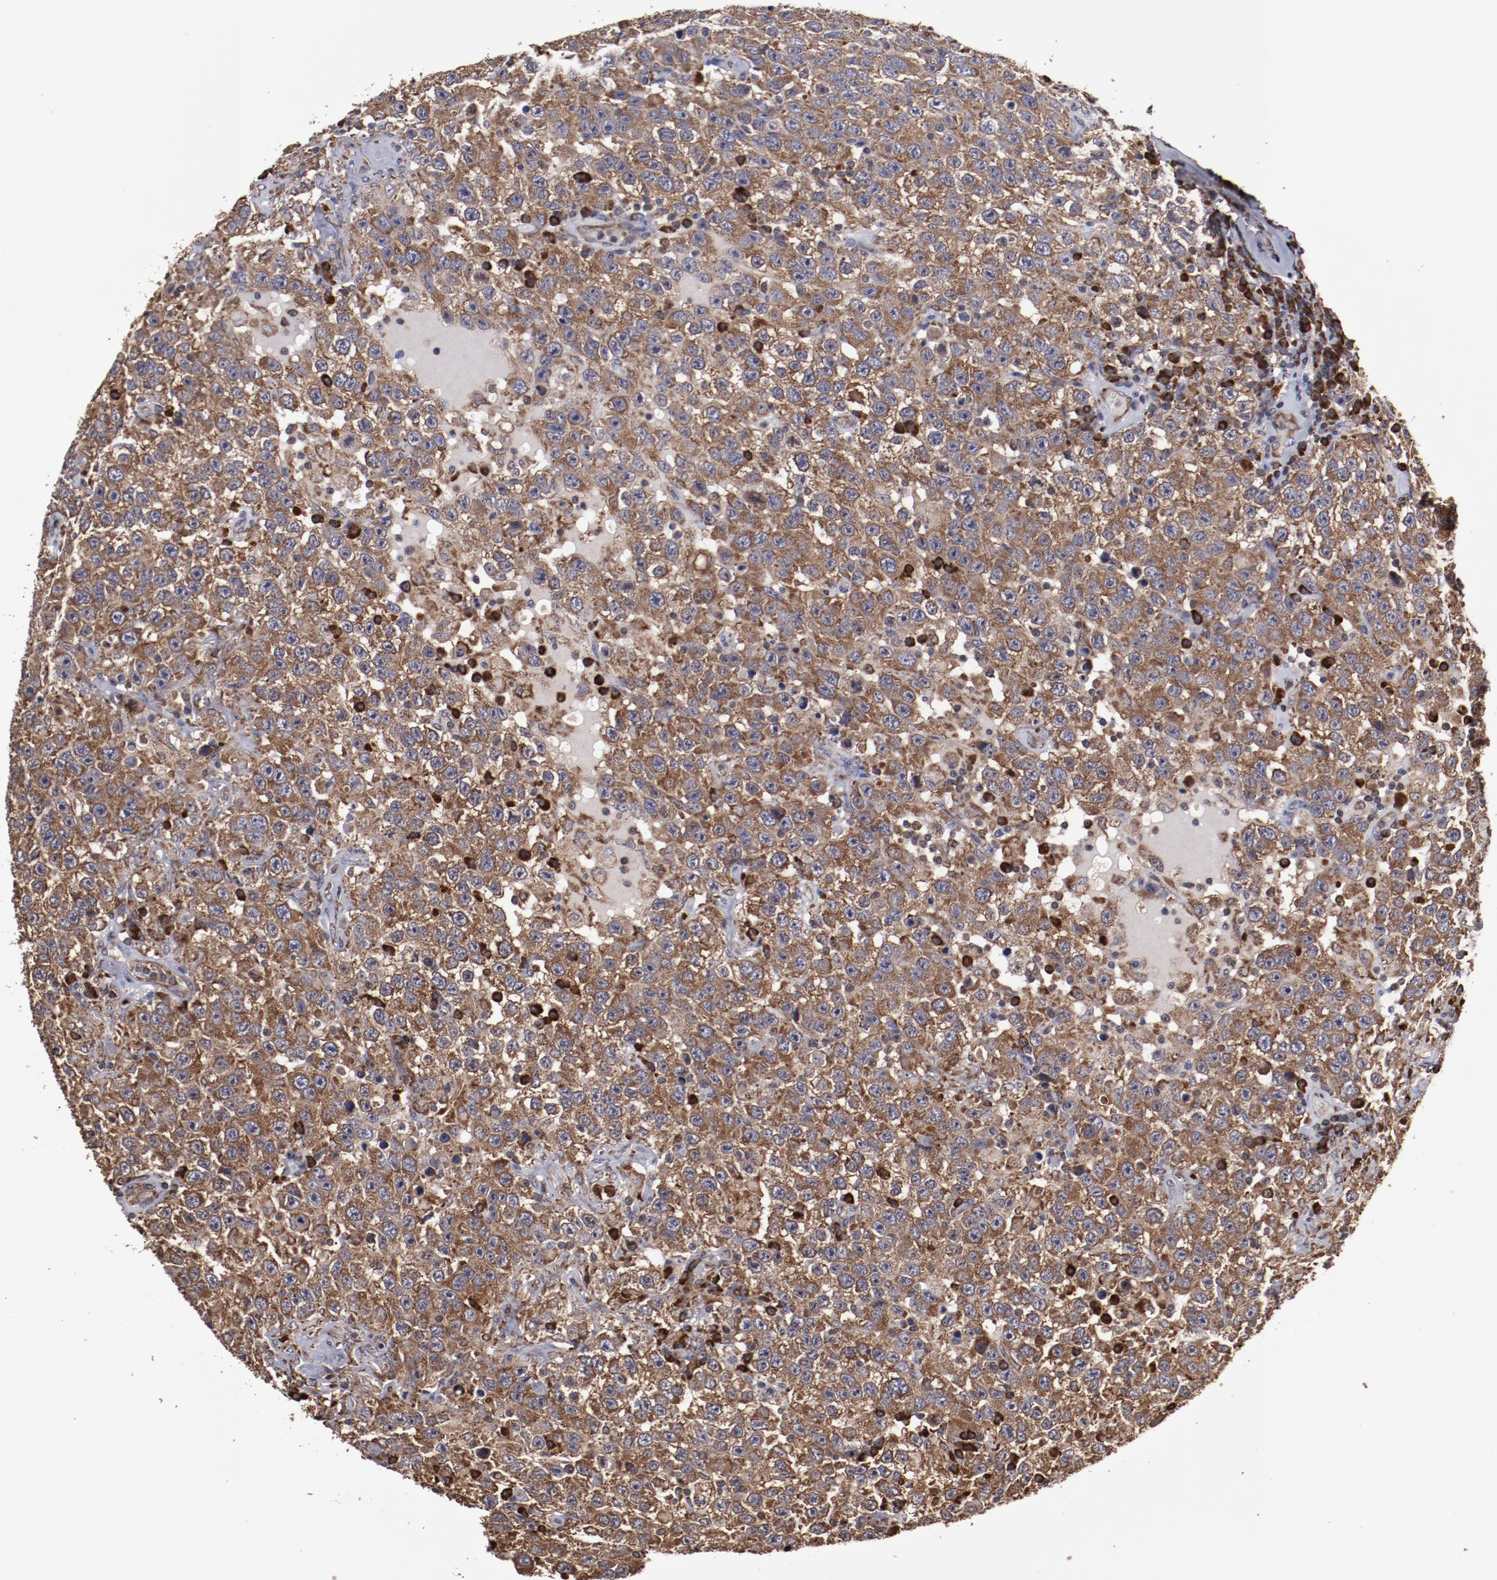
{"staining": {"intensity": "strong", "quantity": ">75%", "location": "cytoplasmic/membranous"}, "tissue": "testis cancer", "cell_type": "Tumor cells", "image_type": "cancer", "snomed": [{"axis": "morphology", "description": "Seminoma, NOS"}, {"axis": "topography", "description": "Testis"}], "caption": "Immunohistochemistry (IHC) of human testis seminoma shows high levels of strong cytoplasmic/membranous positivity in approximately >75% of tumor cells.", "gene": "RPS4Y1", "patient": {"sex": "male", "age": 41}}